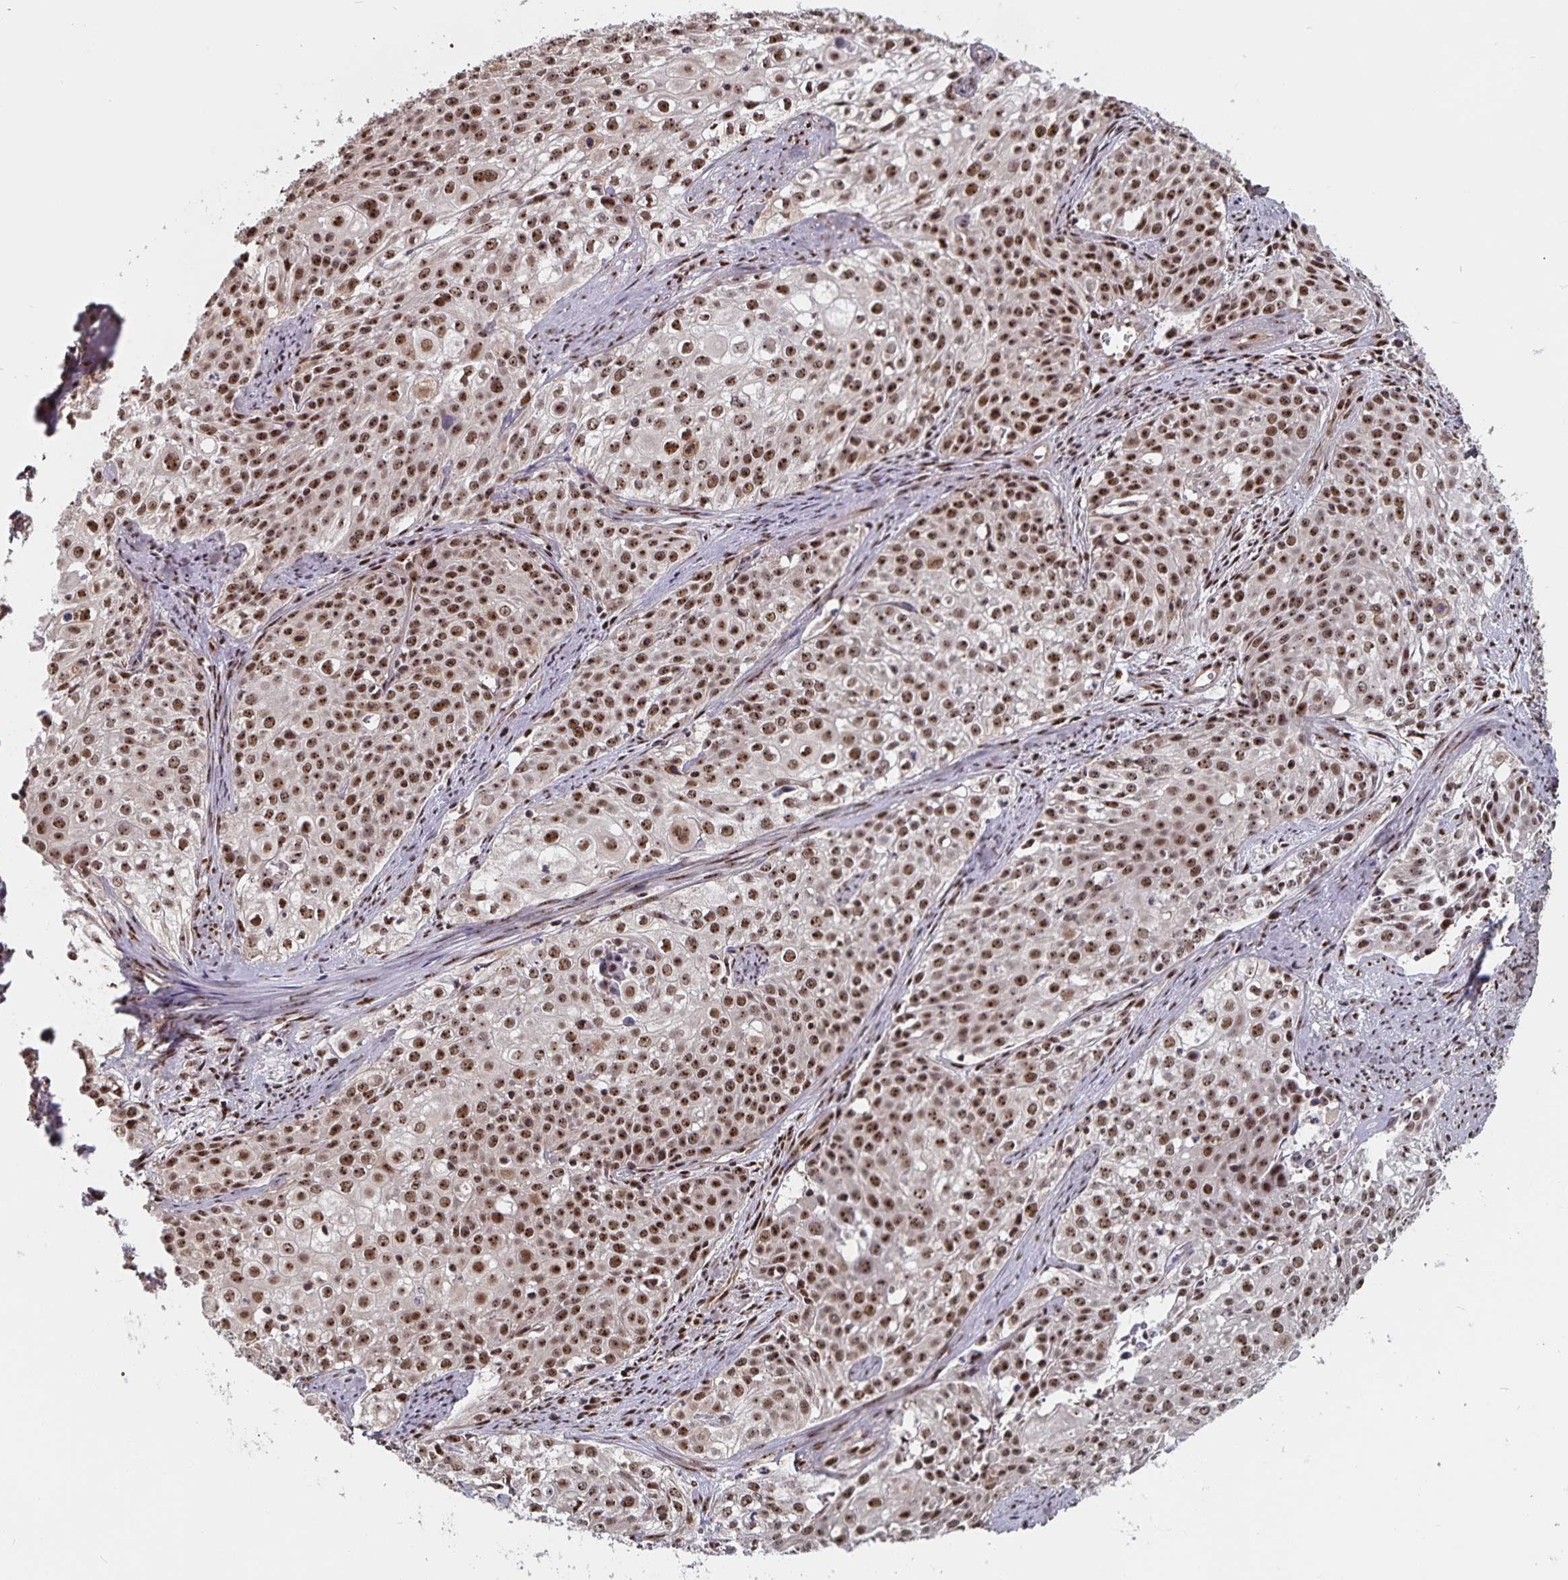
{"staining": {"intensity": "moderate", "quantity": ">75%", "location": "nuclear"}, "tissue": "cervical cancer", "cell_type": "Tumor cells", "image_type": "cancer", "snomed": [{"axis": "morphology", "description": "Squamous cell carcinoma, NOS"}, {"axis": "topography", "description": "Cervix"}], "caption": "High-power microscopy captured an immunohistochemistry (IHC) photomicrograph of cervical squamous cell carcinoma, revealing moderate nuclear staining in about >75% of tumor cells.", "gene": "LAS1L", "patient": {"sex": "female", "age": 39}}